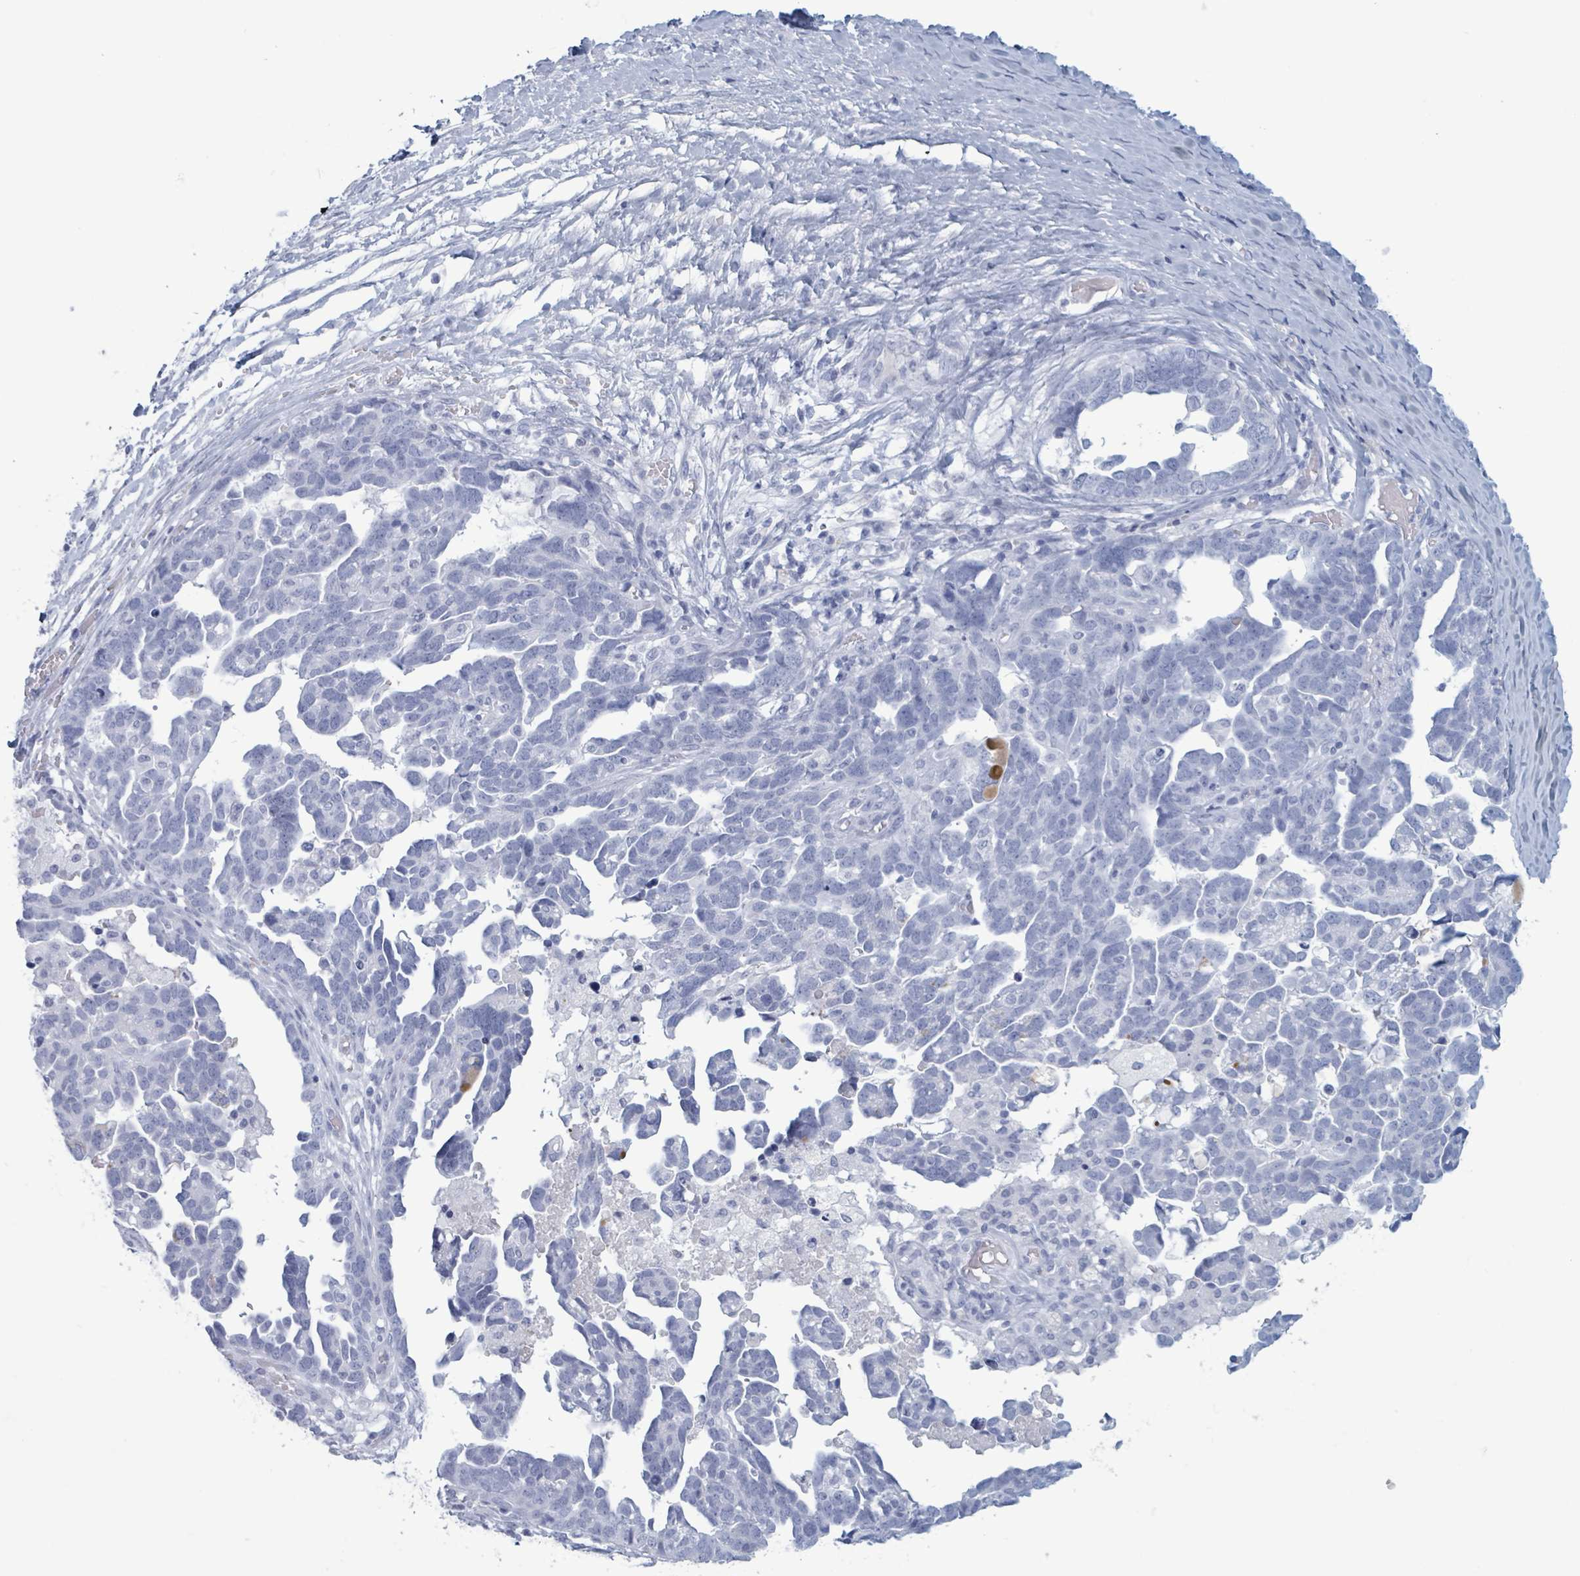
{"staining": {"intensity": "negative", "quantity": "none", "location": "none"}, "tissue": "ovarian cancer", "cell_type": "Tumor cells", "image_type": "cancer", "snomed": [{"axis": "morphology", "description": "Cystadenocarcinoma, serous, NOS"}, {"axis": "topography", "description": "Ovary"}], "caption": "Immunohistochemistry (IHC) of ovarian serous cystadenocarcinoma reveals no positivity in tumor cells. (DAB IHC visualized using brightfield microscopy, high magnification).", "gene": "KLK4", "patient": {"sex": "female", "age": 54}}